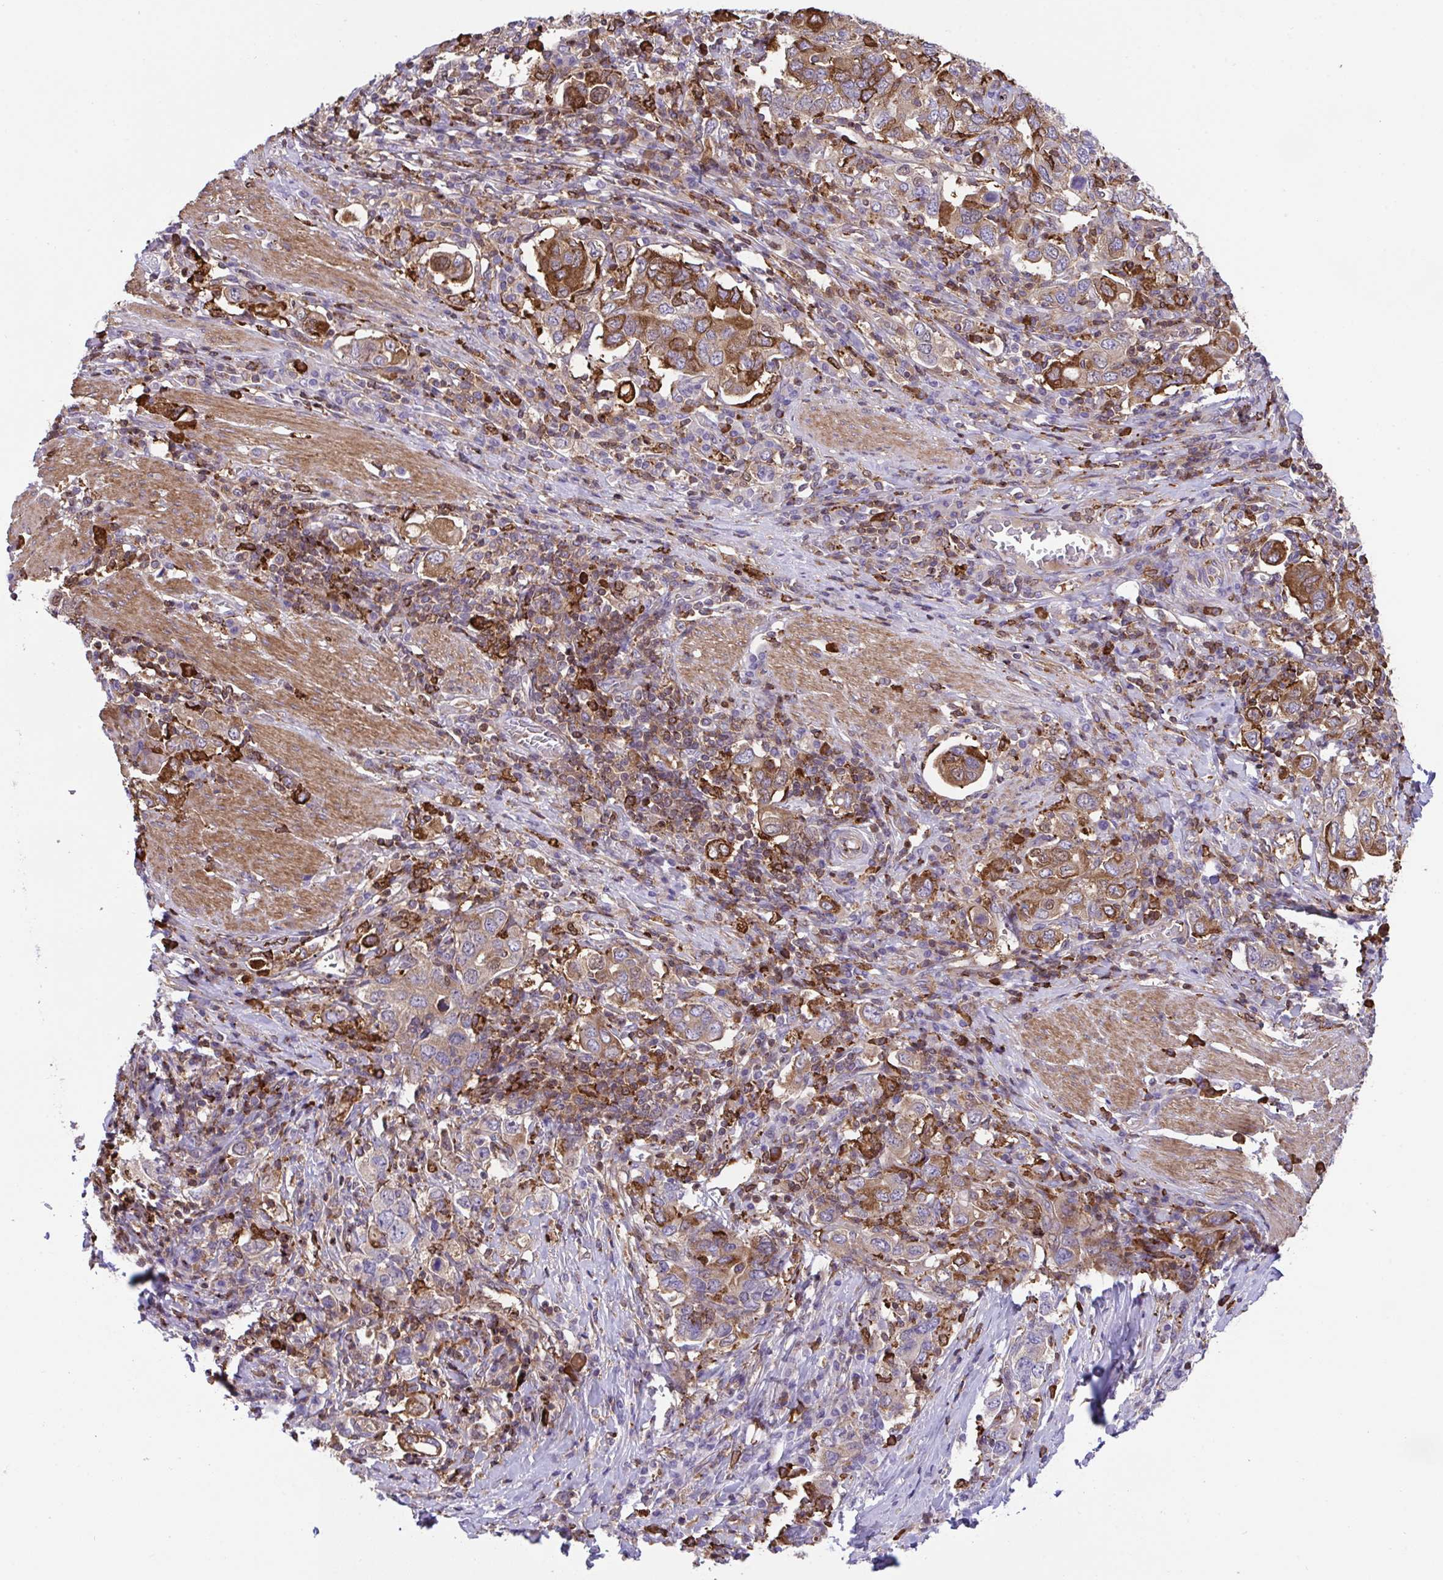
{"staining": {"intensity": "strong", "quantity": "25%-75%", "location": "cytoplasmic/membranous"}, "tissue": "stomach cancer", "cell_type": "Tumor cells", "image_type": "cancer", "snomed": [{"axis": "morphology", "description": "Adenocarcinoma, NOS"}, {"axis": "topography", "description": "Stomach, upper"}, {"axis": "topography", "description": "Stomach"}], "caption": "This is a photomicrograph of immunohistochemistry (IHC) staining of adenocarcinoma (stomach), which shows strong staining in the cytoplasmic/membranous of tumor cells.", "gene": "PPIH", "patient": {"sex": "male", "age": 62}}